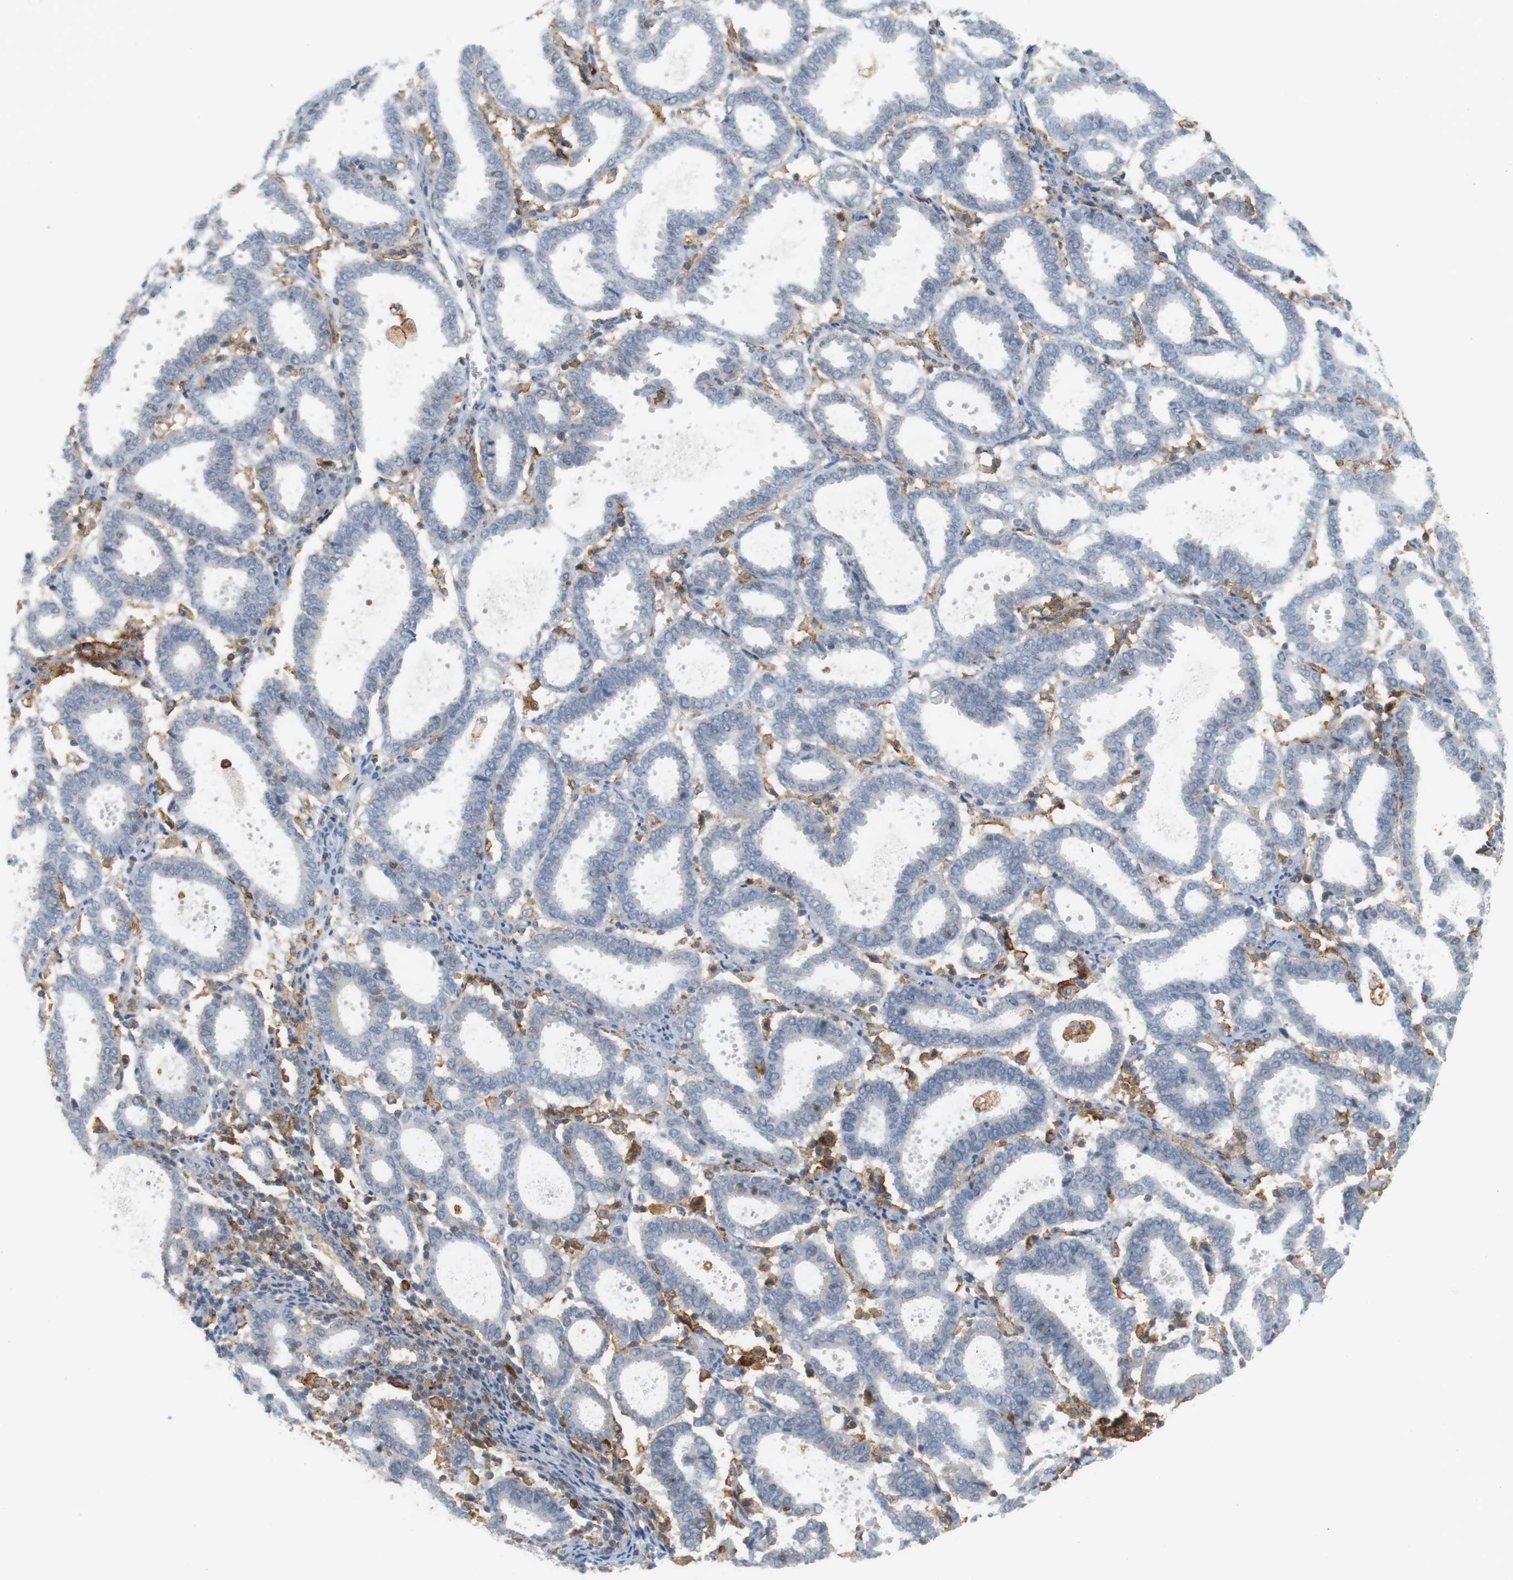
{"staining": {"intensity": "negative", "quantity": "none", "location": "none"}, "tissue": "endometrial cancer", "cell_type": "Tumor cells", "image_type": "cancer", "snomed": [{"axis": "morphology", "description": "Adenocarcinoma, NOS"}, {"axis": "topography", "description": "Uterus"}], "caption": "Endometrial adenocarcinoma was stained to show a protein in brown. There is no significant staining in tumor cells.", "gene": "SIRPA", "patient": {"sex": "female", "age": 83}}